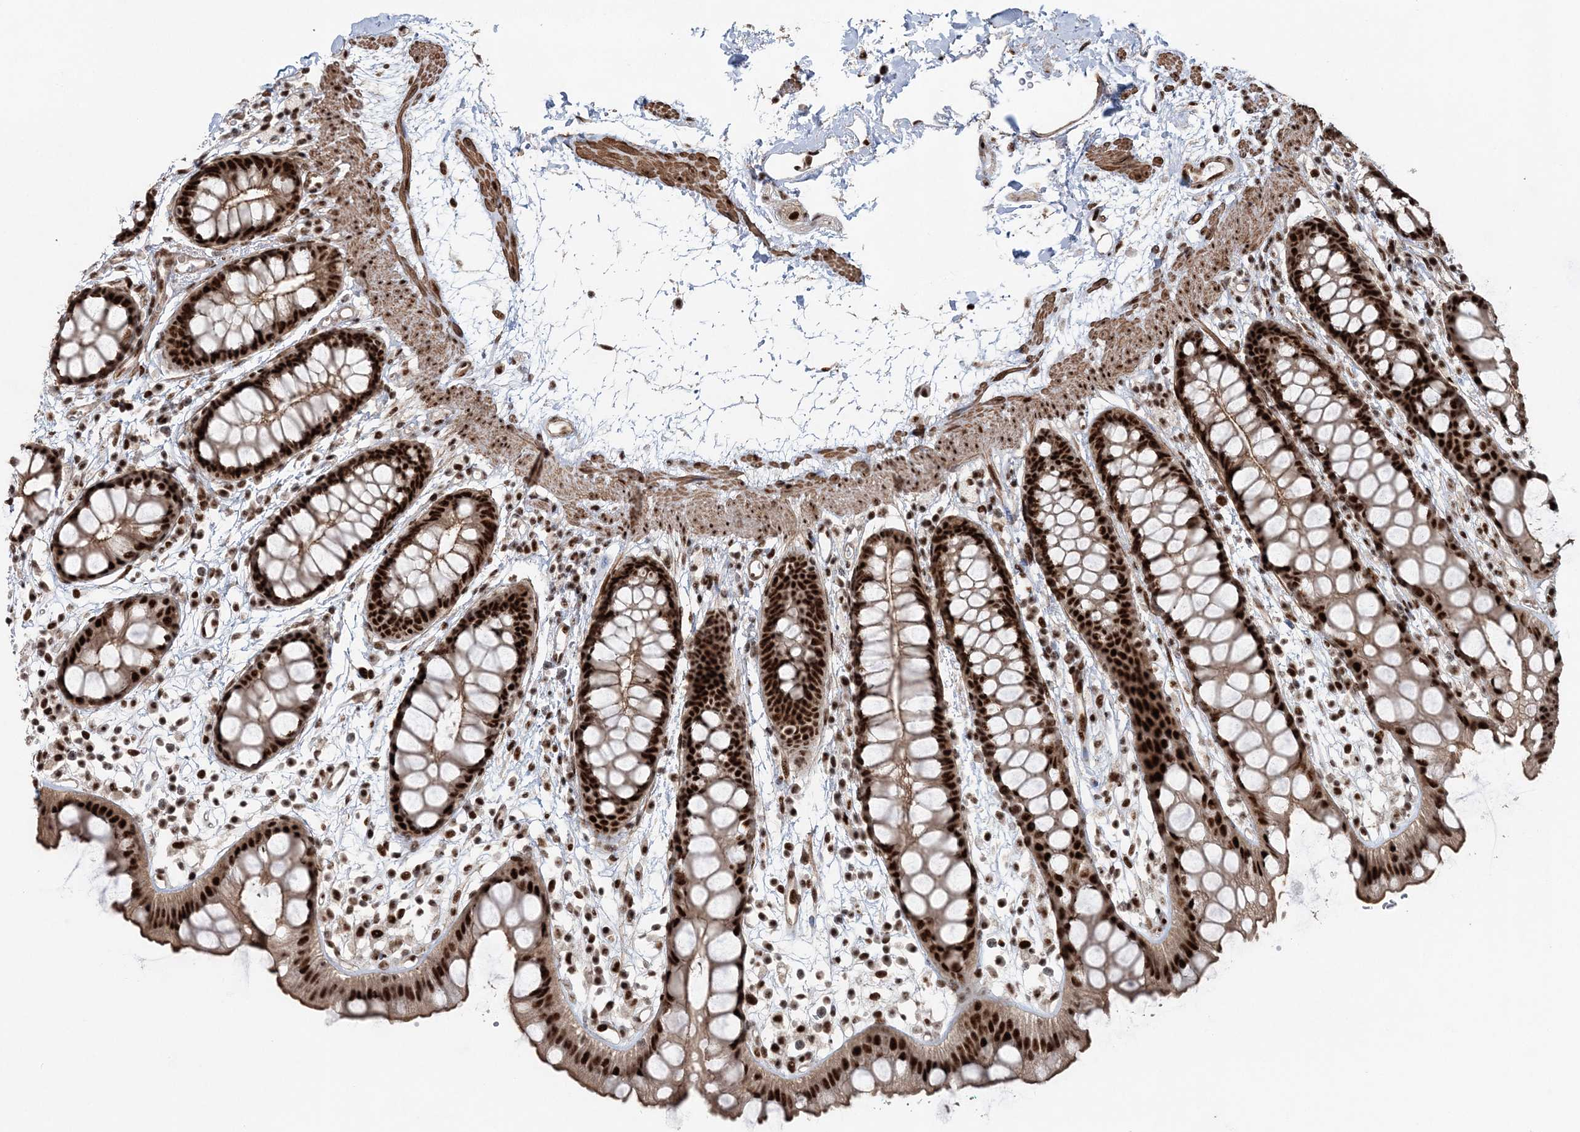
{"staining": {"intensity": "strong", "quantity": ">75%", "location": "nuclear"}, "tissue": "rectum", "cell_type": "Glandular cells", "image_type": "normal", "snomed": [{"axis": "morphology", "description": "Normal tissue, NOS"}, {"axis": "topography", "description": "Rectum"}], "caption": "A high amount of strong nuclear positivity is seen in about >75% of glandular cells in normal rectum.", "gene": "EXOSC8", "patient": {"sex": "female", "age": 65}}